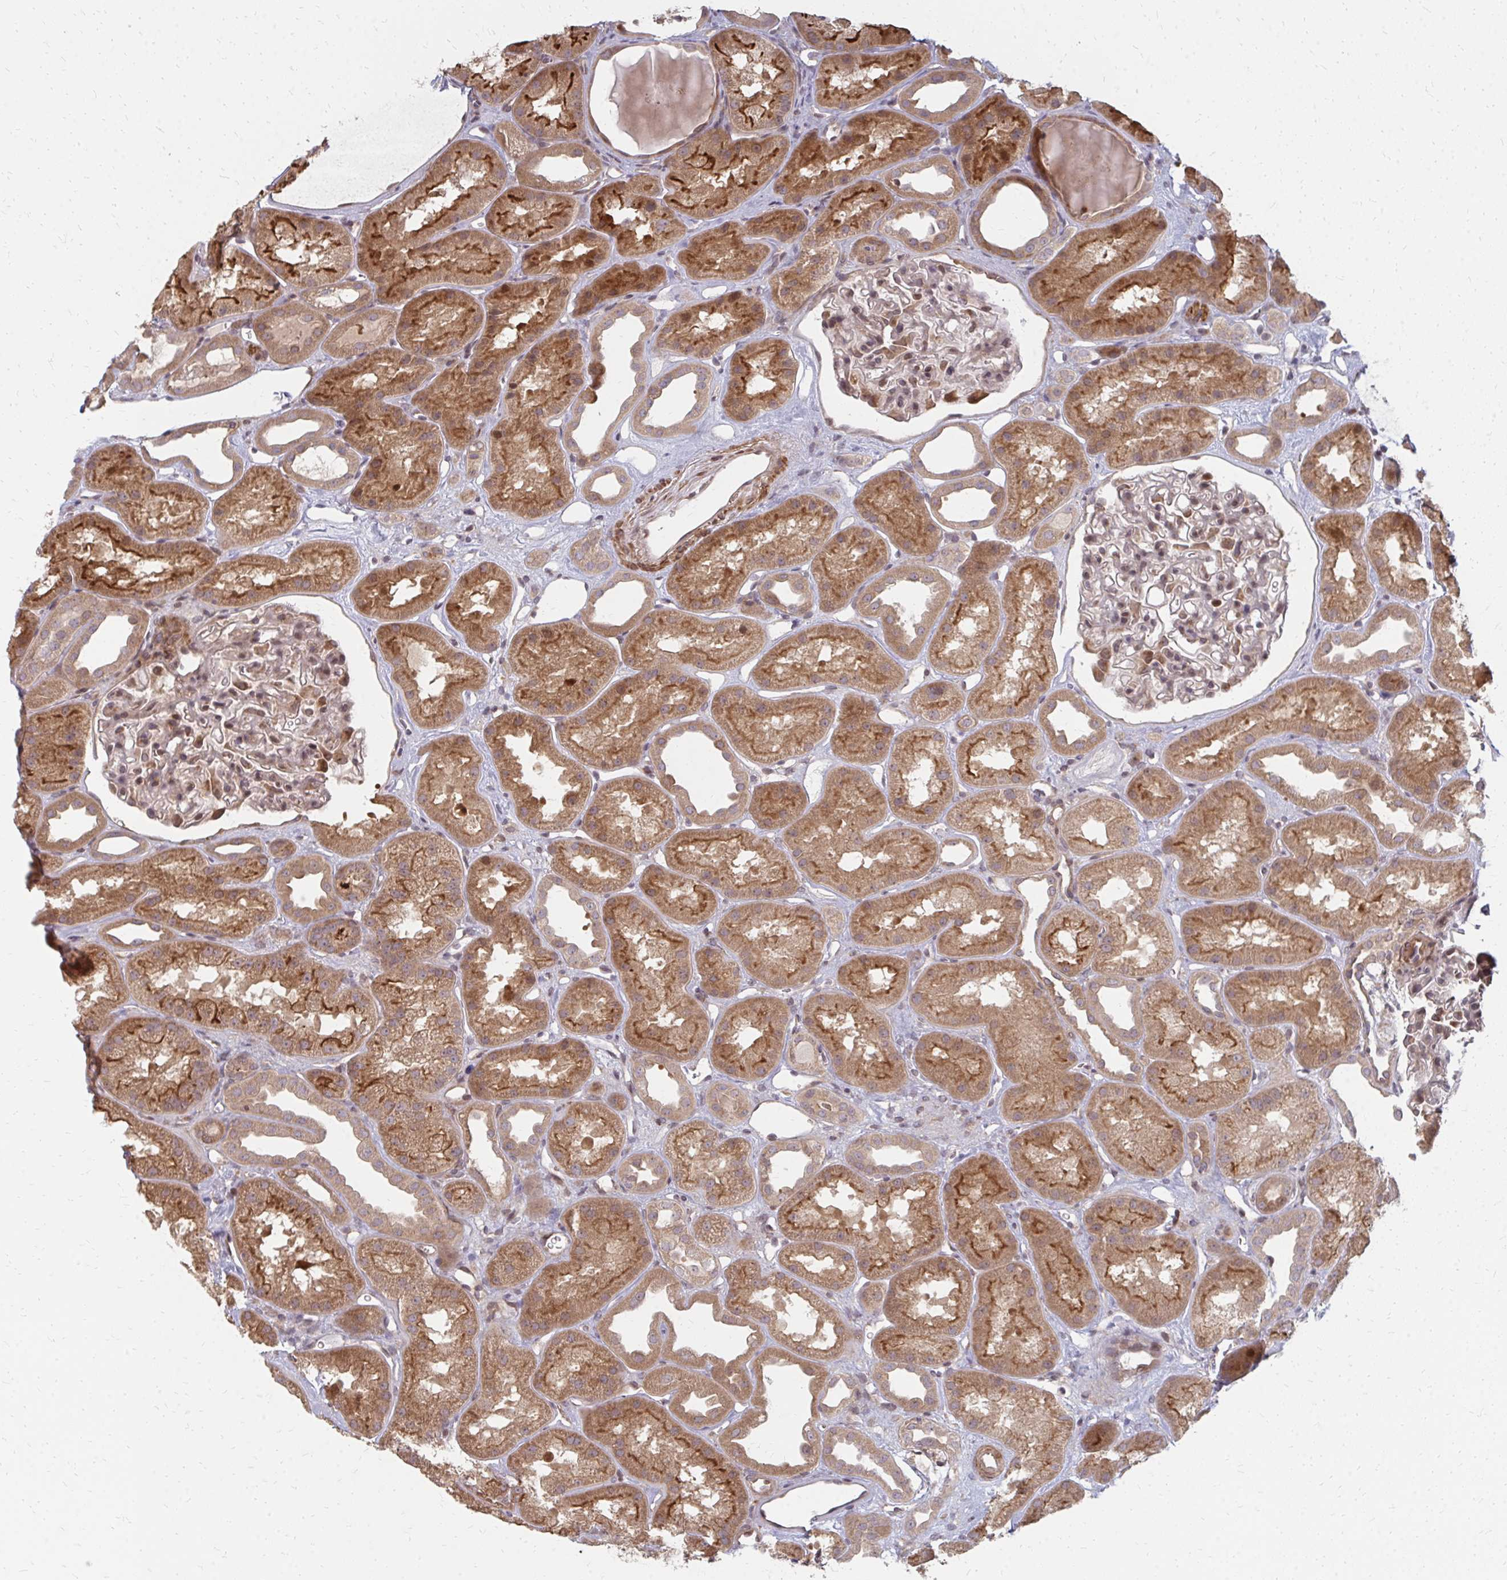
{"staining": {"intensity": "weak", "quantity": "25%-75%", "location": "cytoplasmic/membranous,nuclear"}, "tissue": "kidney", "cell_type": "Cells in glomeruli", "image_type": "normal", "snomed": [{"axis": "morphology", "description": "Normal tissue, NOS"}, {"axis": "topography", "description": "Kidney"}], "caption": "Normal kidney displays weak cytoplasmic/membranous,nuclear staining in about 25%-75% of cells in glomeruli Nuclei are stained in blue..", "gene": "ZNF285", "patient": {"sex": "male", "age": 61}}